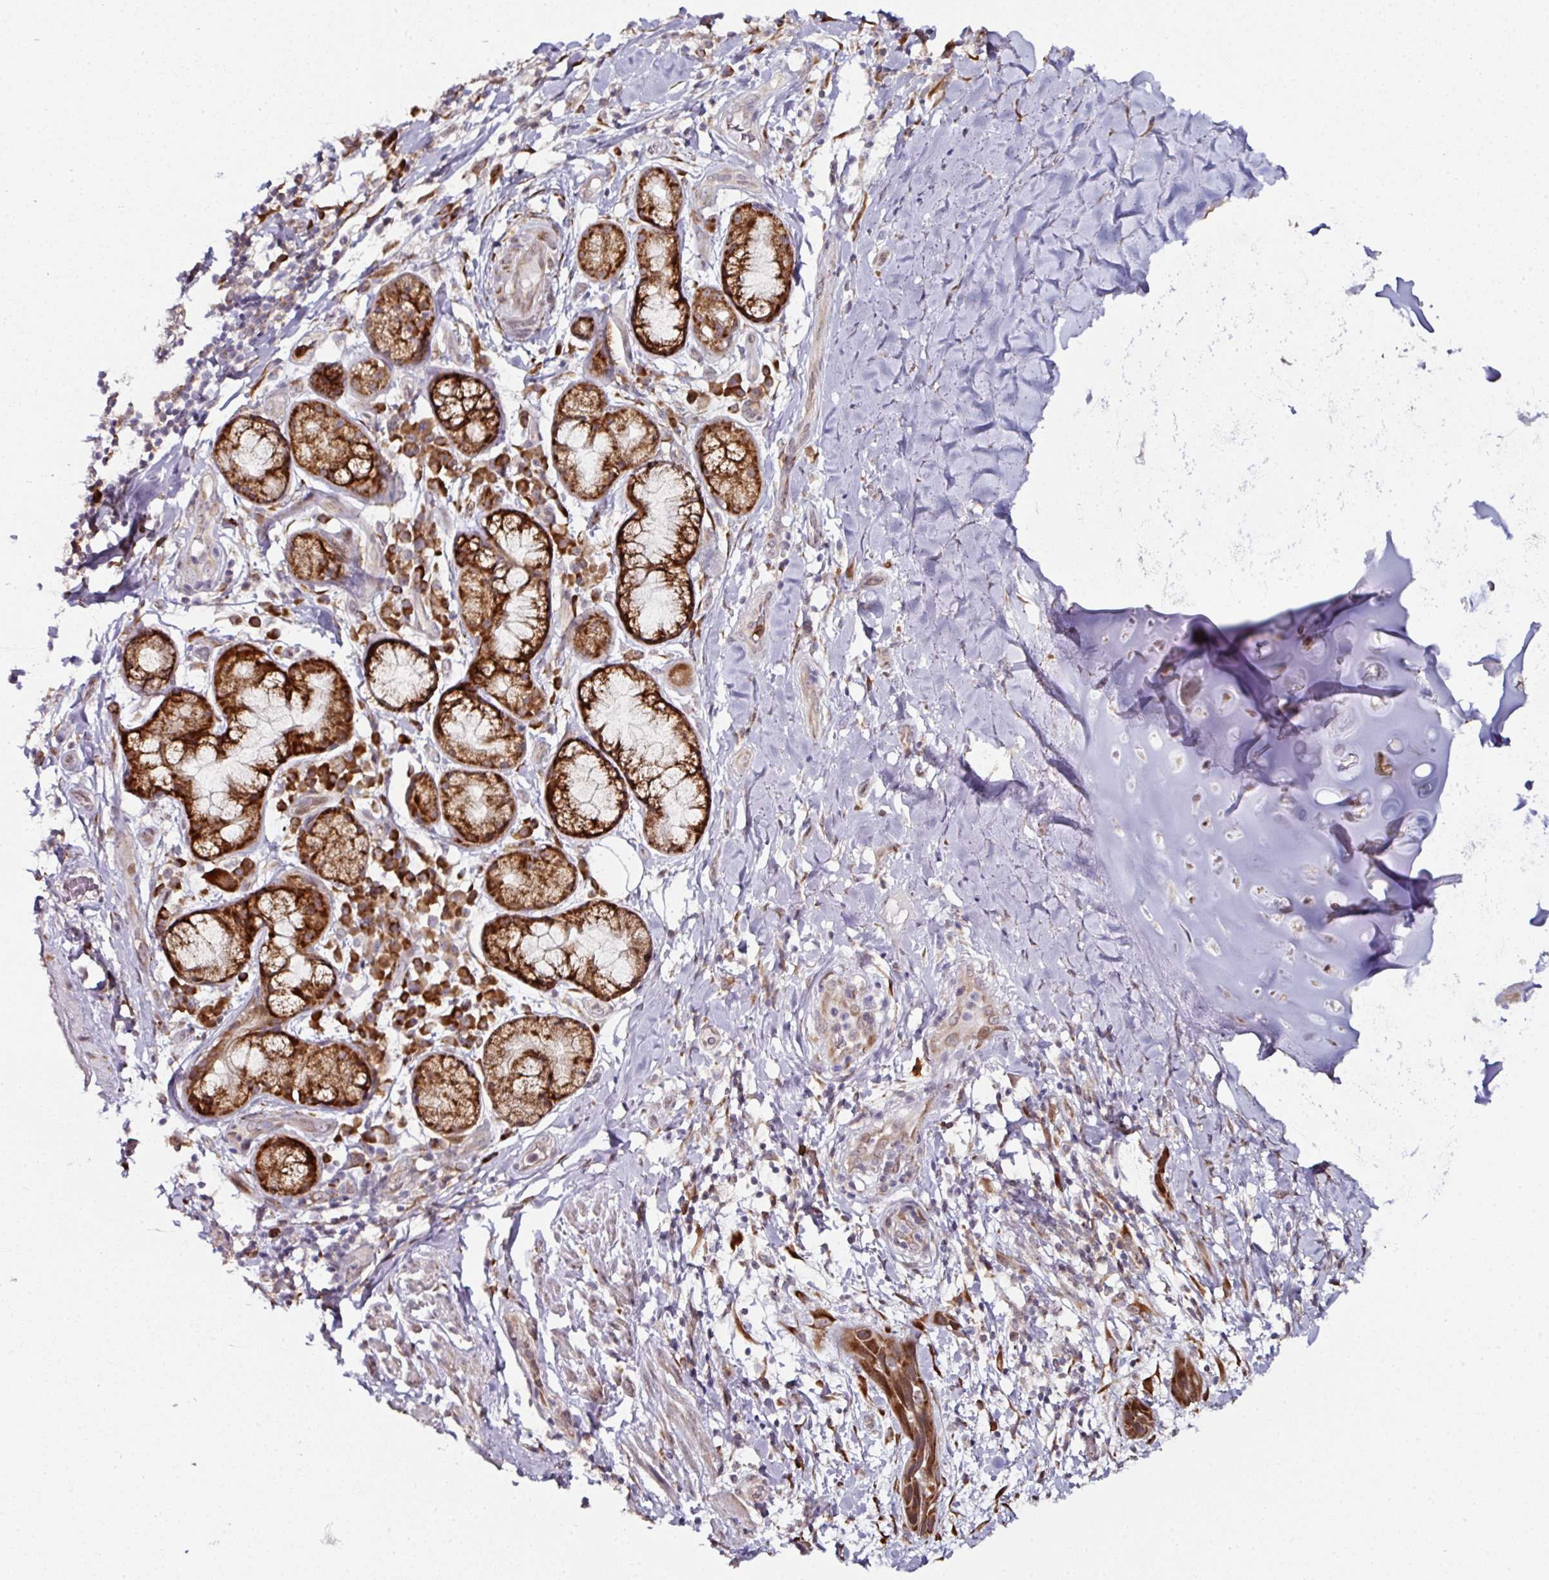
{"staining": {"intensity": "moderate", "quantity": "<25%", "location": "cytoplasmic/membranous"}, "tissue": "soft tissue", "cell_type": "Chondrocytes", "image_type": "normal", "snomed": [{"axis": "morphology", "description": "Normal tissue, NOS"}, {"axis": "morphology", "description": "Squamous cell carcinoma, NOS"}, {"axis": "topography", "description": "Bronchus"}, {"axis": "topography", "description": "Lung"}], "caption": "IHC (DAB) staining of normal human soft tissue exhibits moderate cytoplasmic/membranous protein positivity in approximately <25% of chondrocytes.", "gene": "APOLD1", "patient": {"sex": "female", "age": 70}}